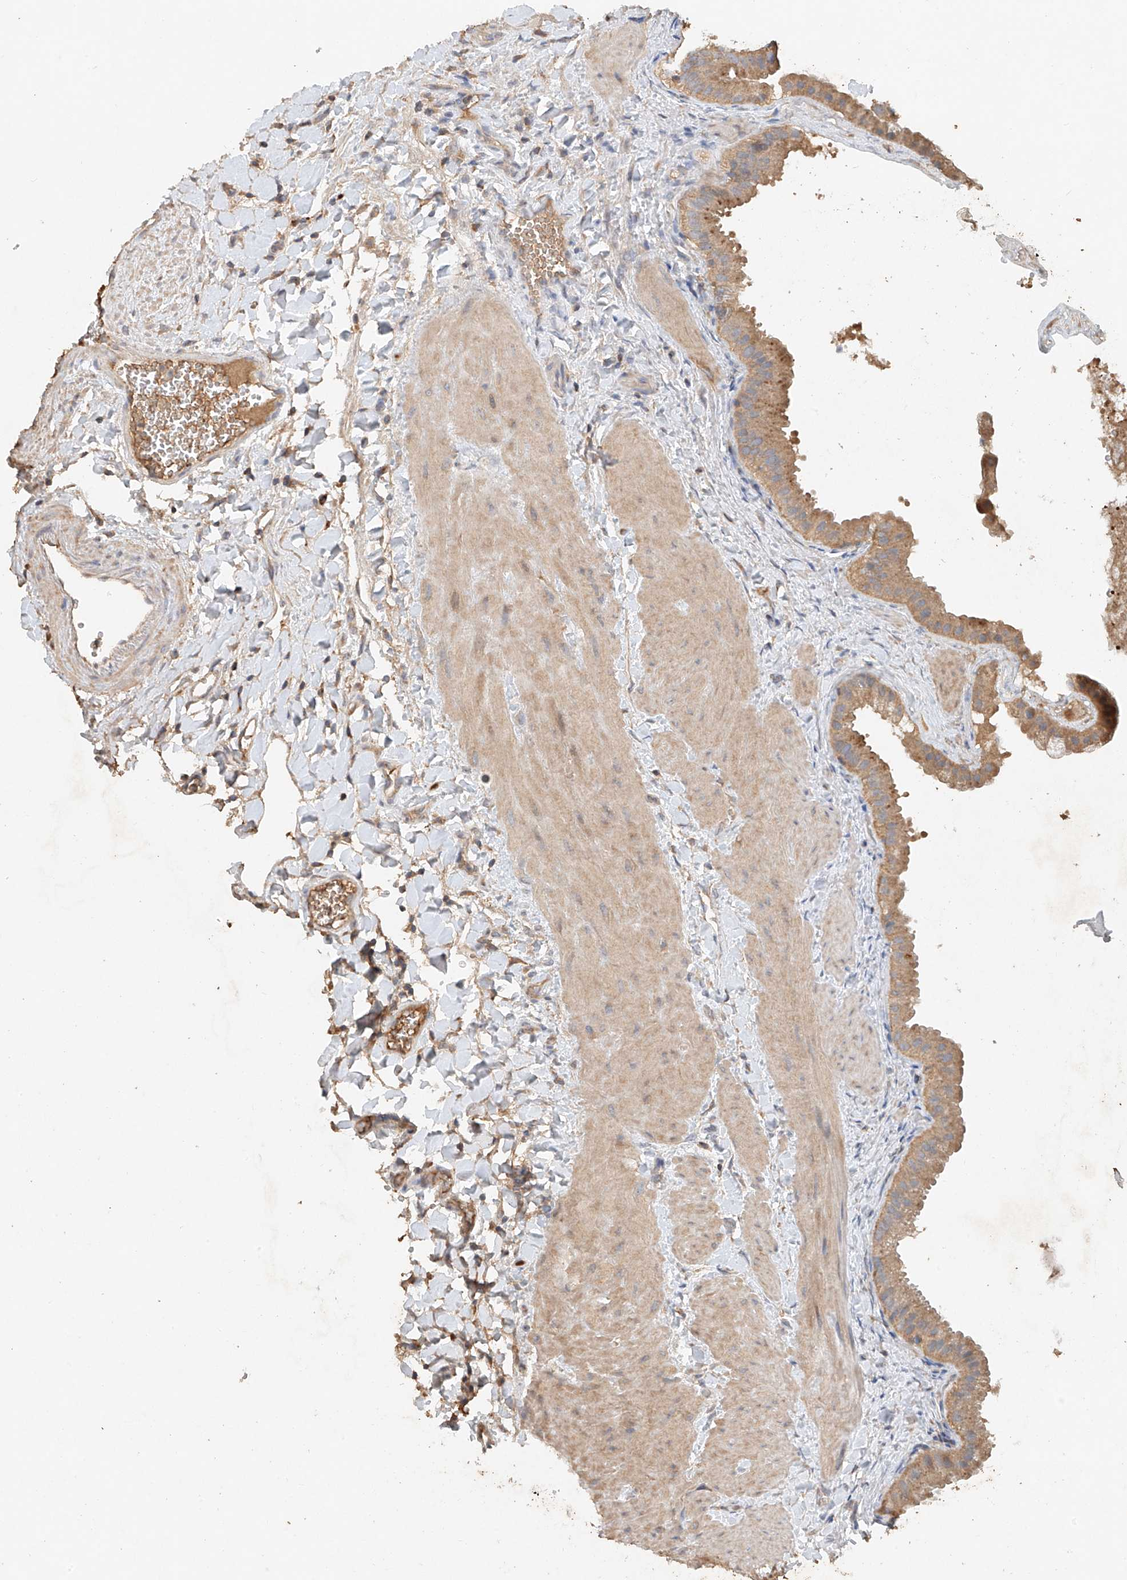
{"staining": {"intensity": "moderate", "quantity": ">75%", "location": "cytoplasmic/membranous"}, "tissue": "gallbladder", "cell_type": "Glandular cells", "image_type": "normal", "snomed": [{"axis": "morphology", "description": "Normal tissue, NOS"}, {"axis": "topography", "description": "Gallbladder"}], "caption": "Normal gallbladder was stained to show a protein in brown. There is medium levels of moderate cytoplasmic/membranous expression in about >75% of glandular cells.", "gene": "GNB1L", "patient": {"sex": "male", "age": 55}}